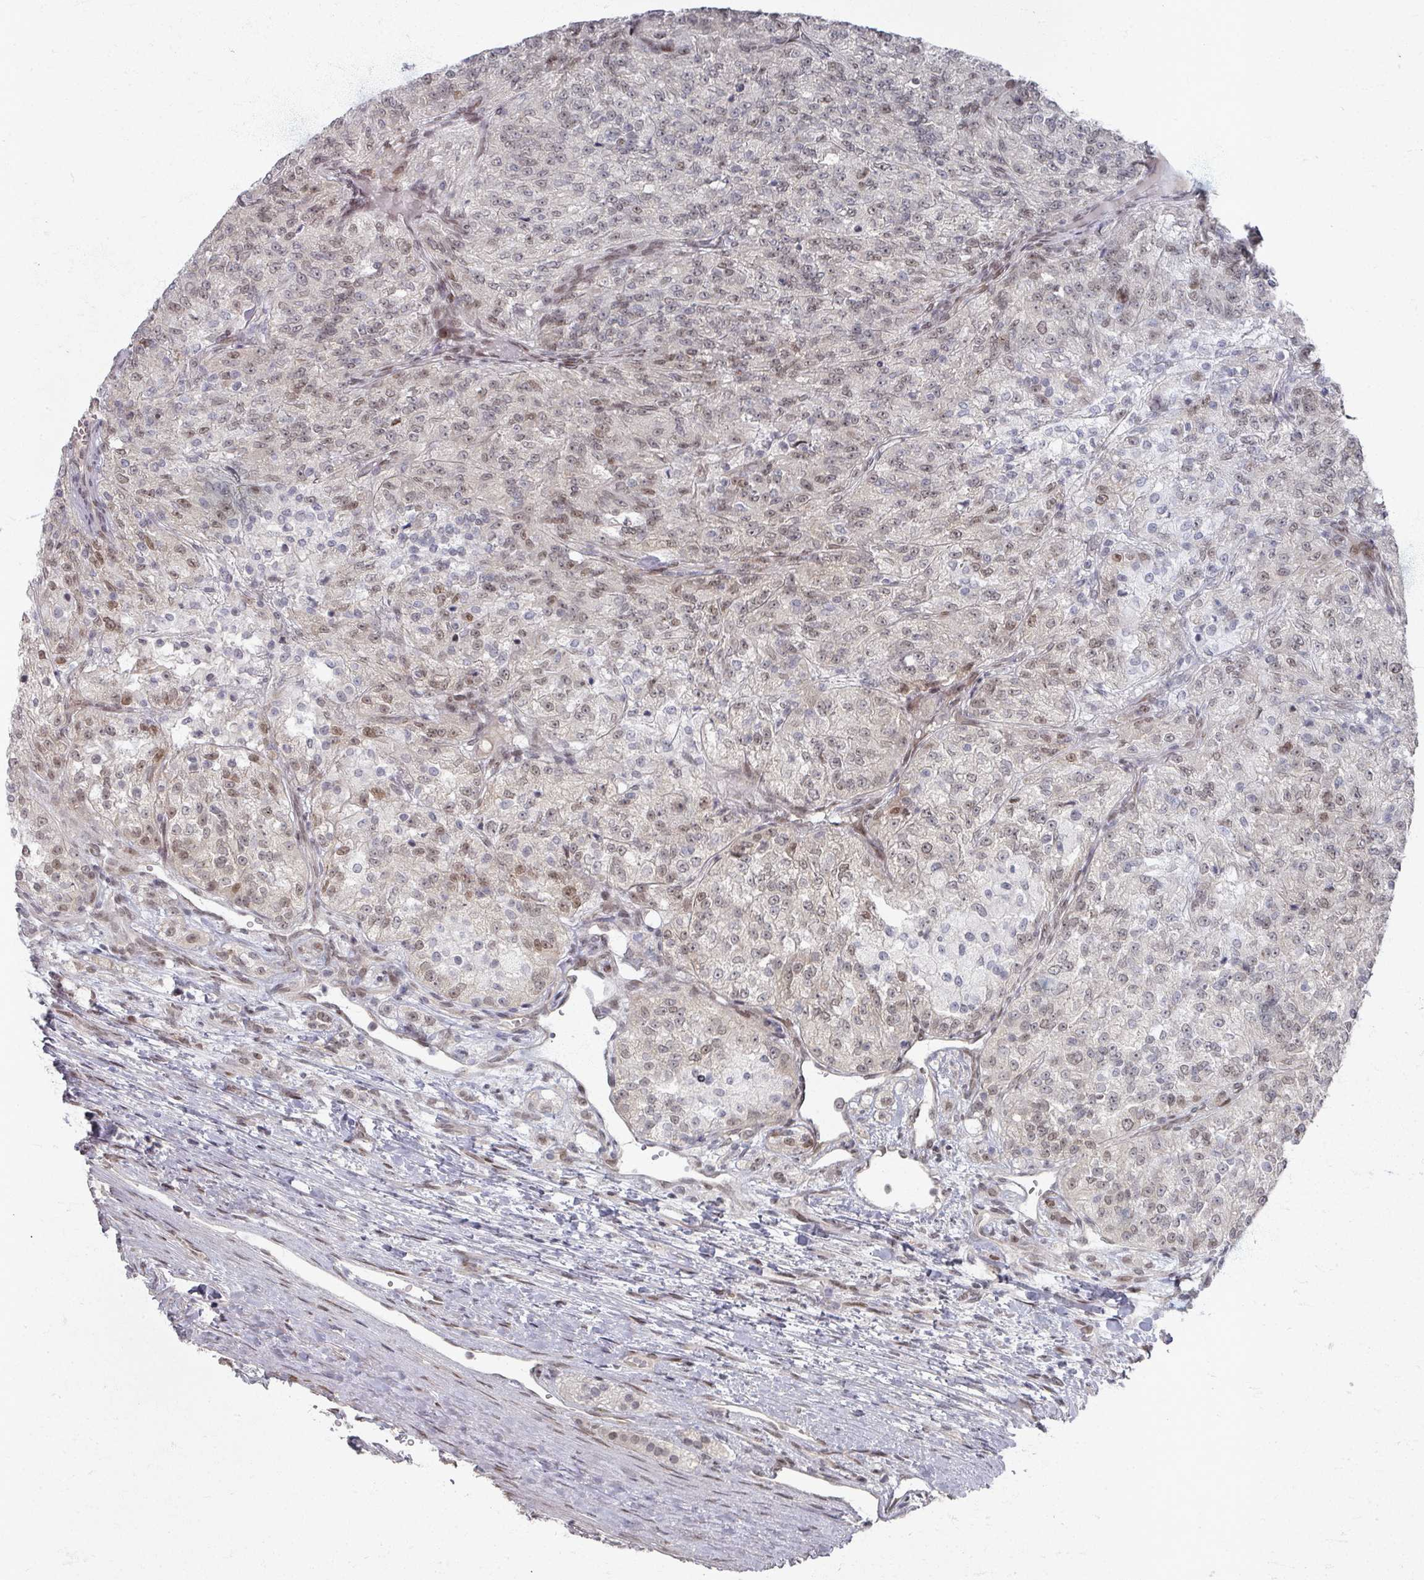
{"staining": {"intensity": "moderate", "quantity": "25%-75%", "location": "nuclear"}, "tissue": "renal cancer", "cell_type": "Tumor cells", "image_type": "cancer", "snomed": [{"axis": "morphology", "description": "Adenocarcinoma, NOS"}, {"axis": "topography", "description": "Kidney"}], "caption": "Protein expression analysis of renal cancer exhibits moderate nuclear expression in about 25%-75% of tumor cells.", "gene": "PSKH1", "patient": {"sex": "female", "age": 63}}